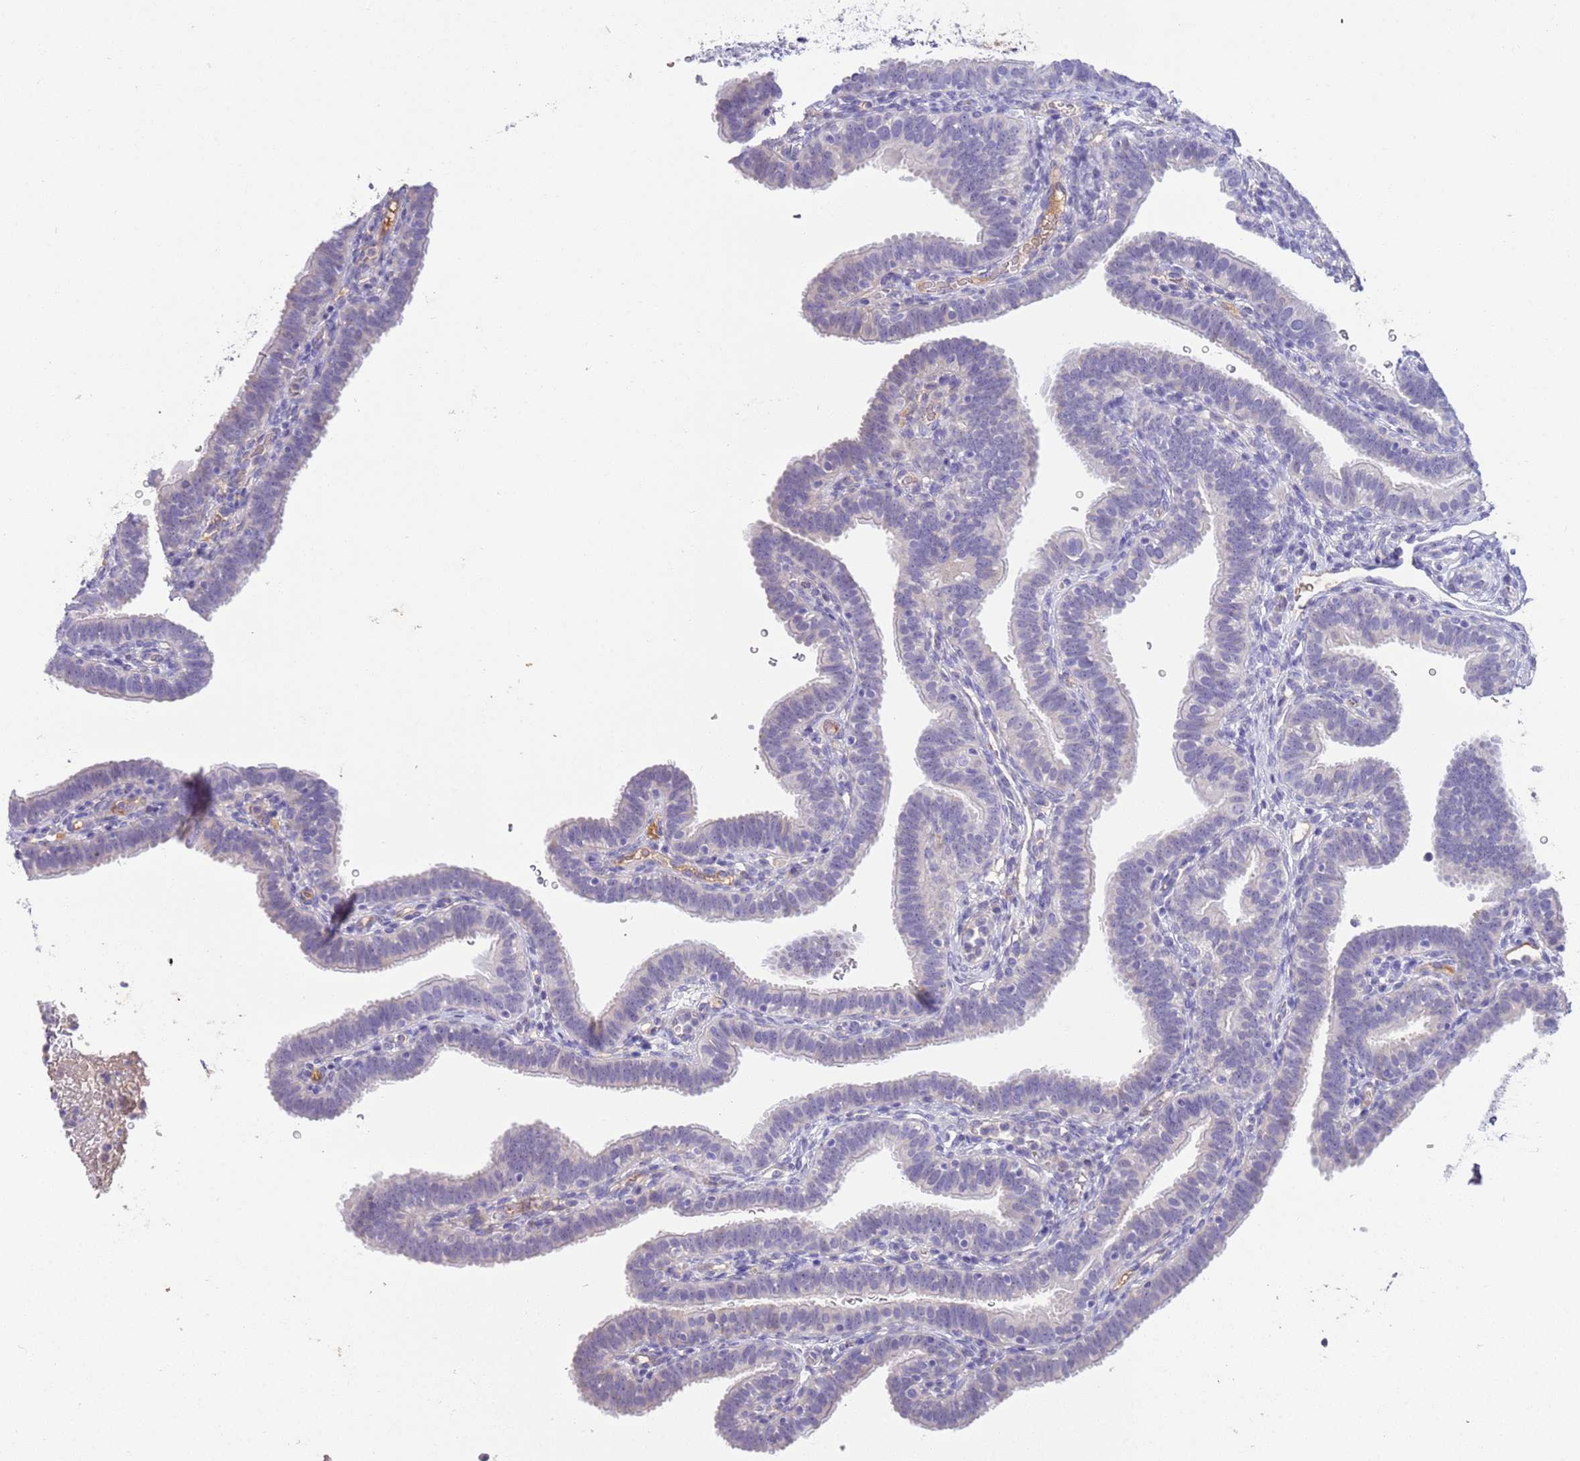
{"staining": {"intensity": "negative", "quantity": "none", "location": "none"}, "tissue": "fallopian tube", "cell_type": "Glandular cells", "image_type": "normal", "snomed": [{"axis": "morphology", "description": "Normal tissue, NOS"}, {"axis": "topography", "description": "Fallopian tube"}], "caption": "Immunohistochemistry (IHC) histopathology image of benign human fallopian tube stained for a protein (brown), which exhibits no positivity in glandular cells.", "gene": "IGFL4", "patient": {"sex": "female", "age": 41}}